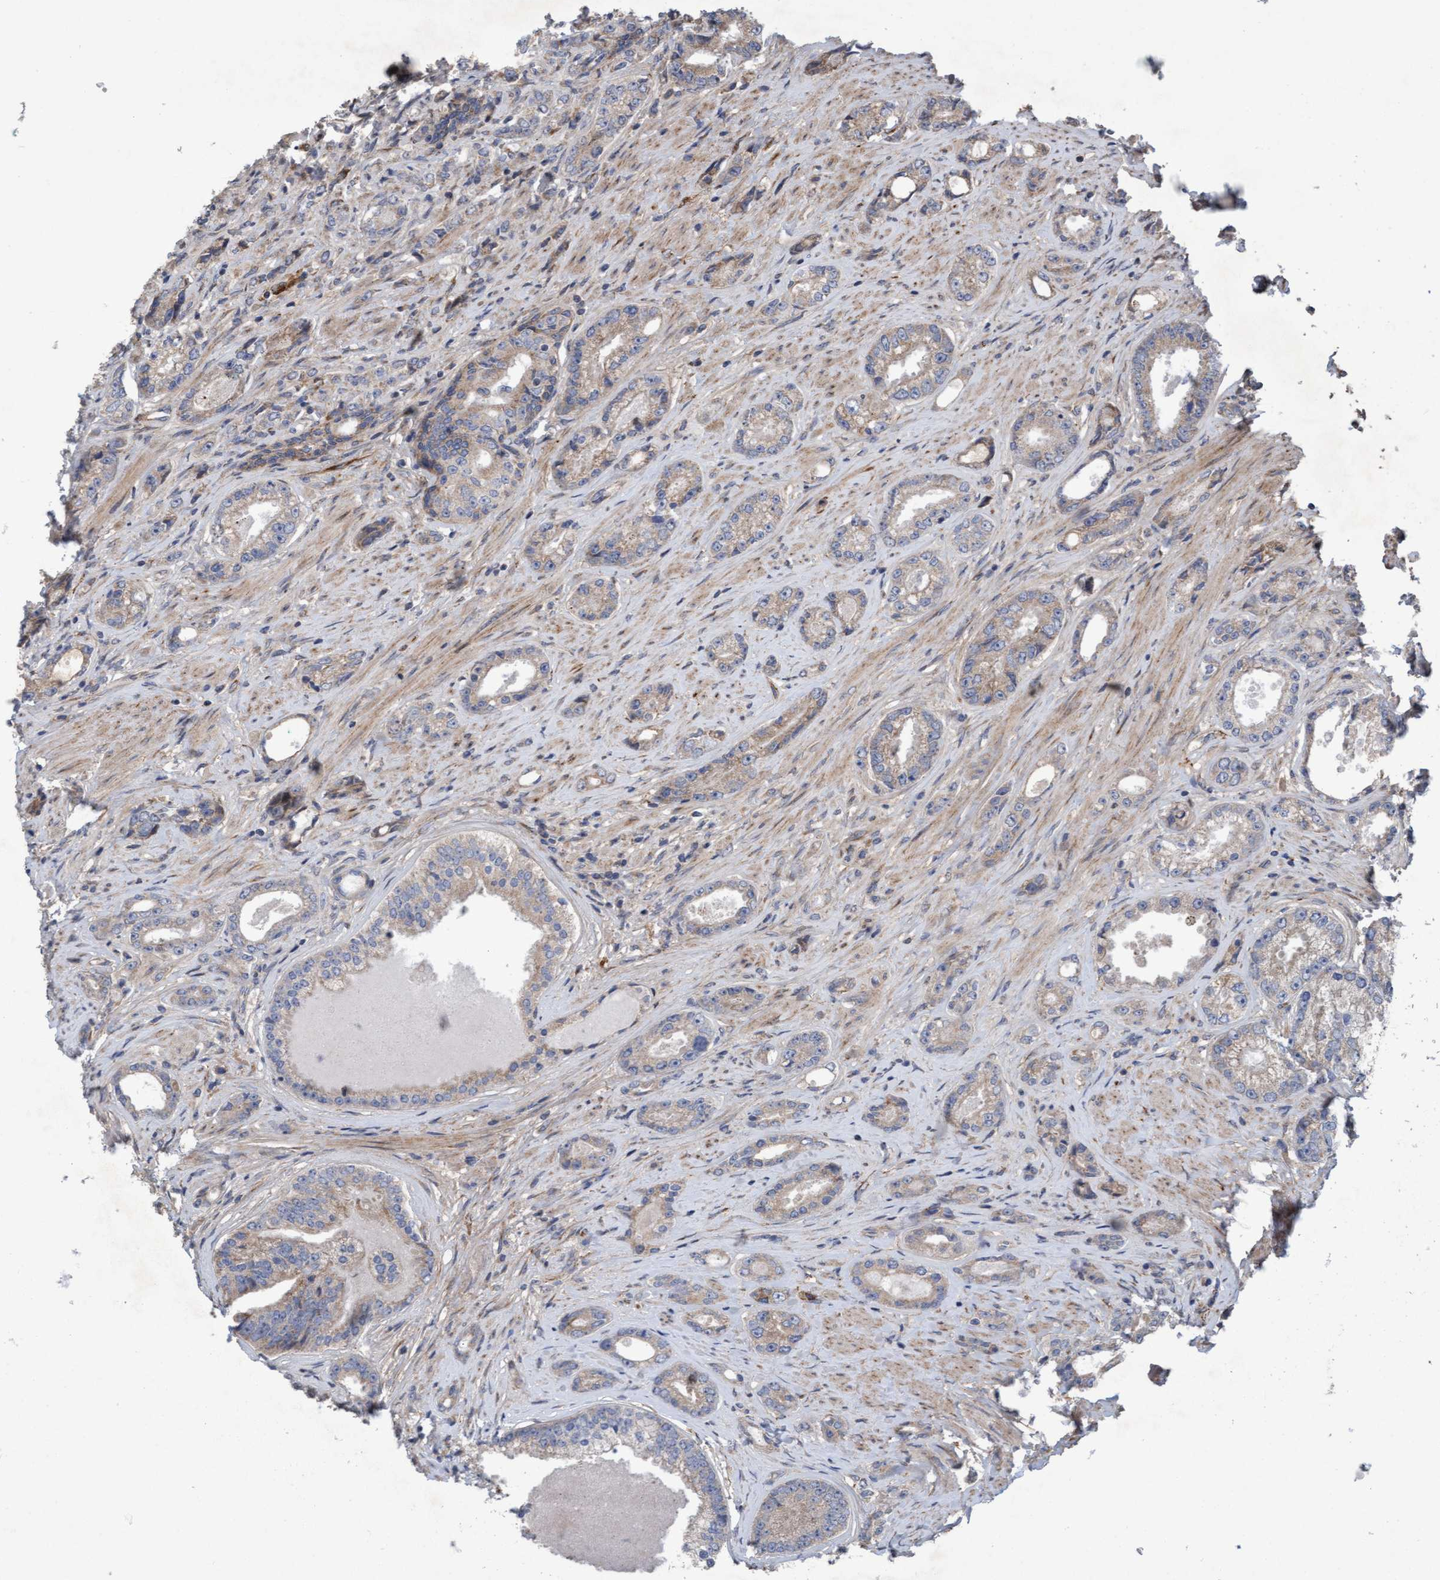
{"staining": {"intensity": "weak", "quantity": ">75%", "location": "cytoplasmic/membranous"}, "tissue": "prostate cancer", "cell_type": "Tumor cells", "image_type": "cancer", "snomed": [{"axis": "morphology", "description": "Adenocarcinoma, High grade"}, {"axis": "topography", "description": "Prostate"}], "caption": "Protein analysis of prostate high-grade adenocarcinoma tissue exhibits weak cytoplasmic/membranous expression in about >75% of tumor cells.", "gene": "DDHD2", "patient": {"sex": "male", "age": 61}}